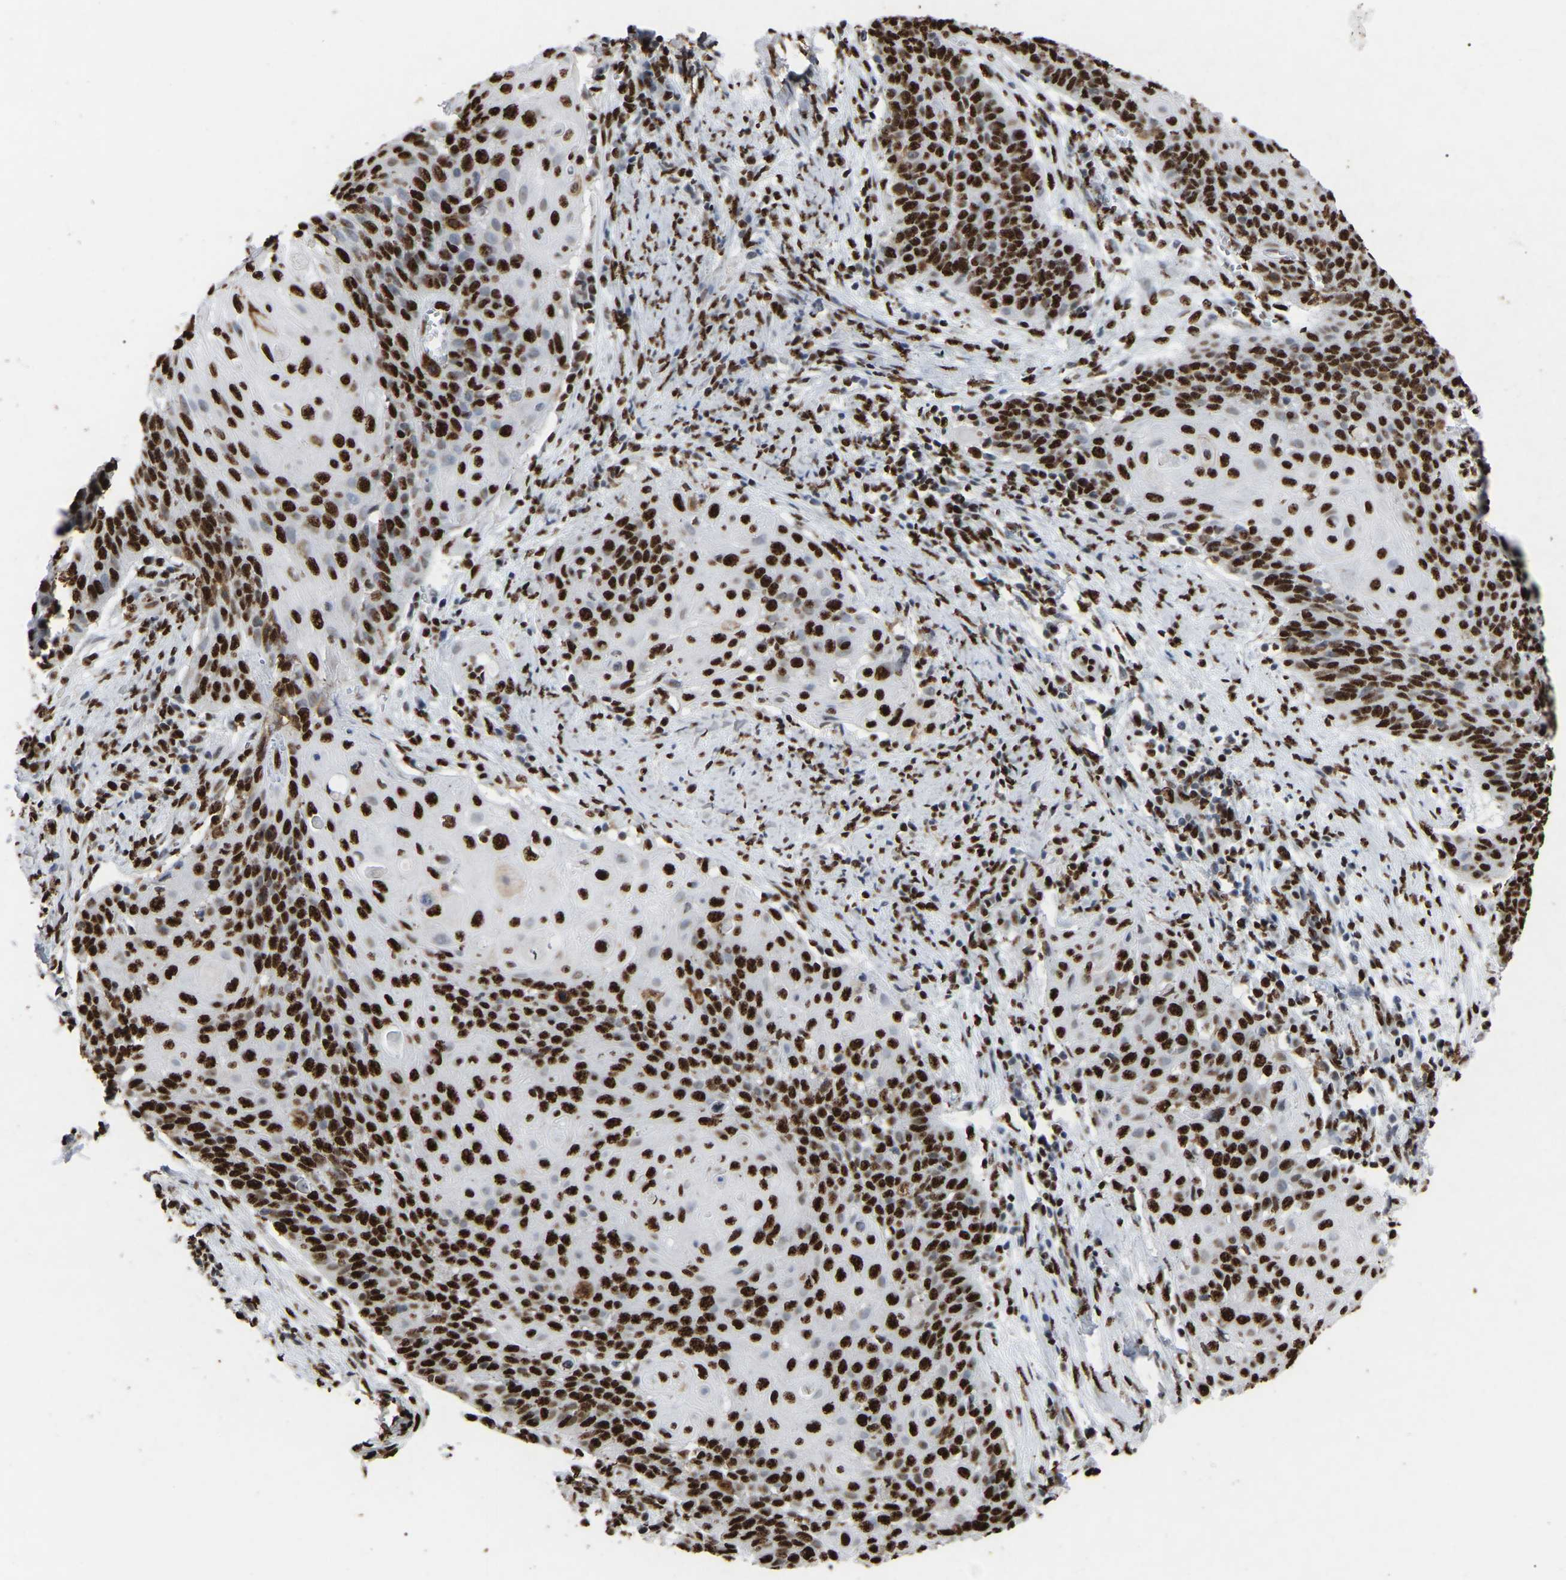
{"staining": {"intensity": "strong", "quantity": ">75%", "location": "nuclear"}, "tissue": "cervical cancer", "cell_type": "Tumor cells", "image_type": "cancer", "snomed": [{"axis": "morphology", "description": "Squamous cell carcinoma, NOS"}, {"axis": "topography", "description": "Cervix"}], "caption": "Immunohistochemistry (IHC) staining of squamous cell carcinoma (cervical), which shows high levels of strong nuclear expression in approximately >75% of tumor cells indicating strong nuclear protein expression. The staining was performed using DAB (brown) for protein detection and nuclei were counterstained in hematoxylin (blue).", "gene": "RBL2", "patient": {"sex": "female", "age": 39}}